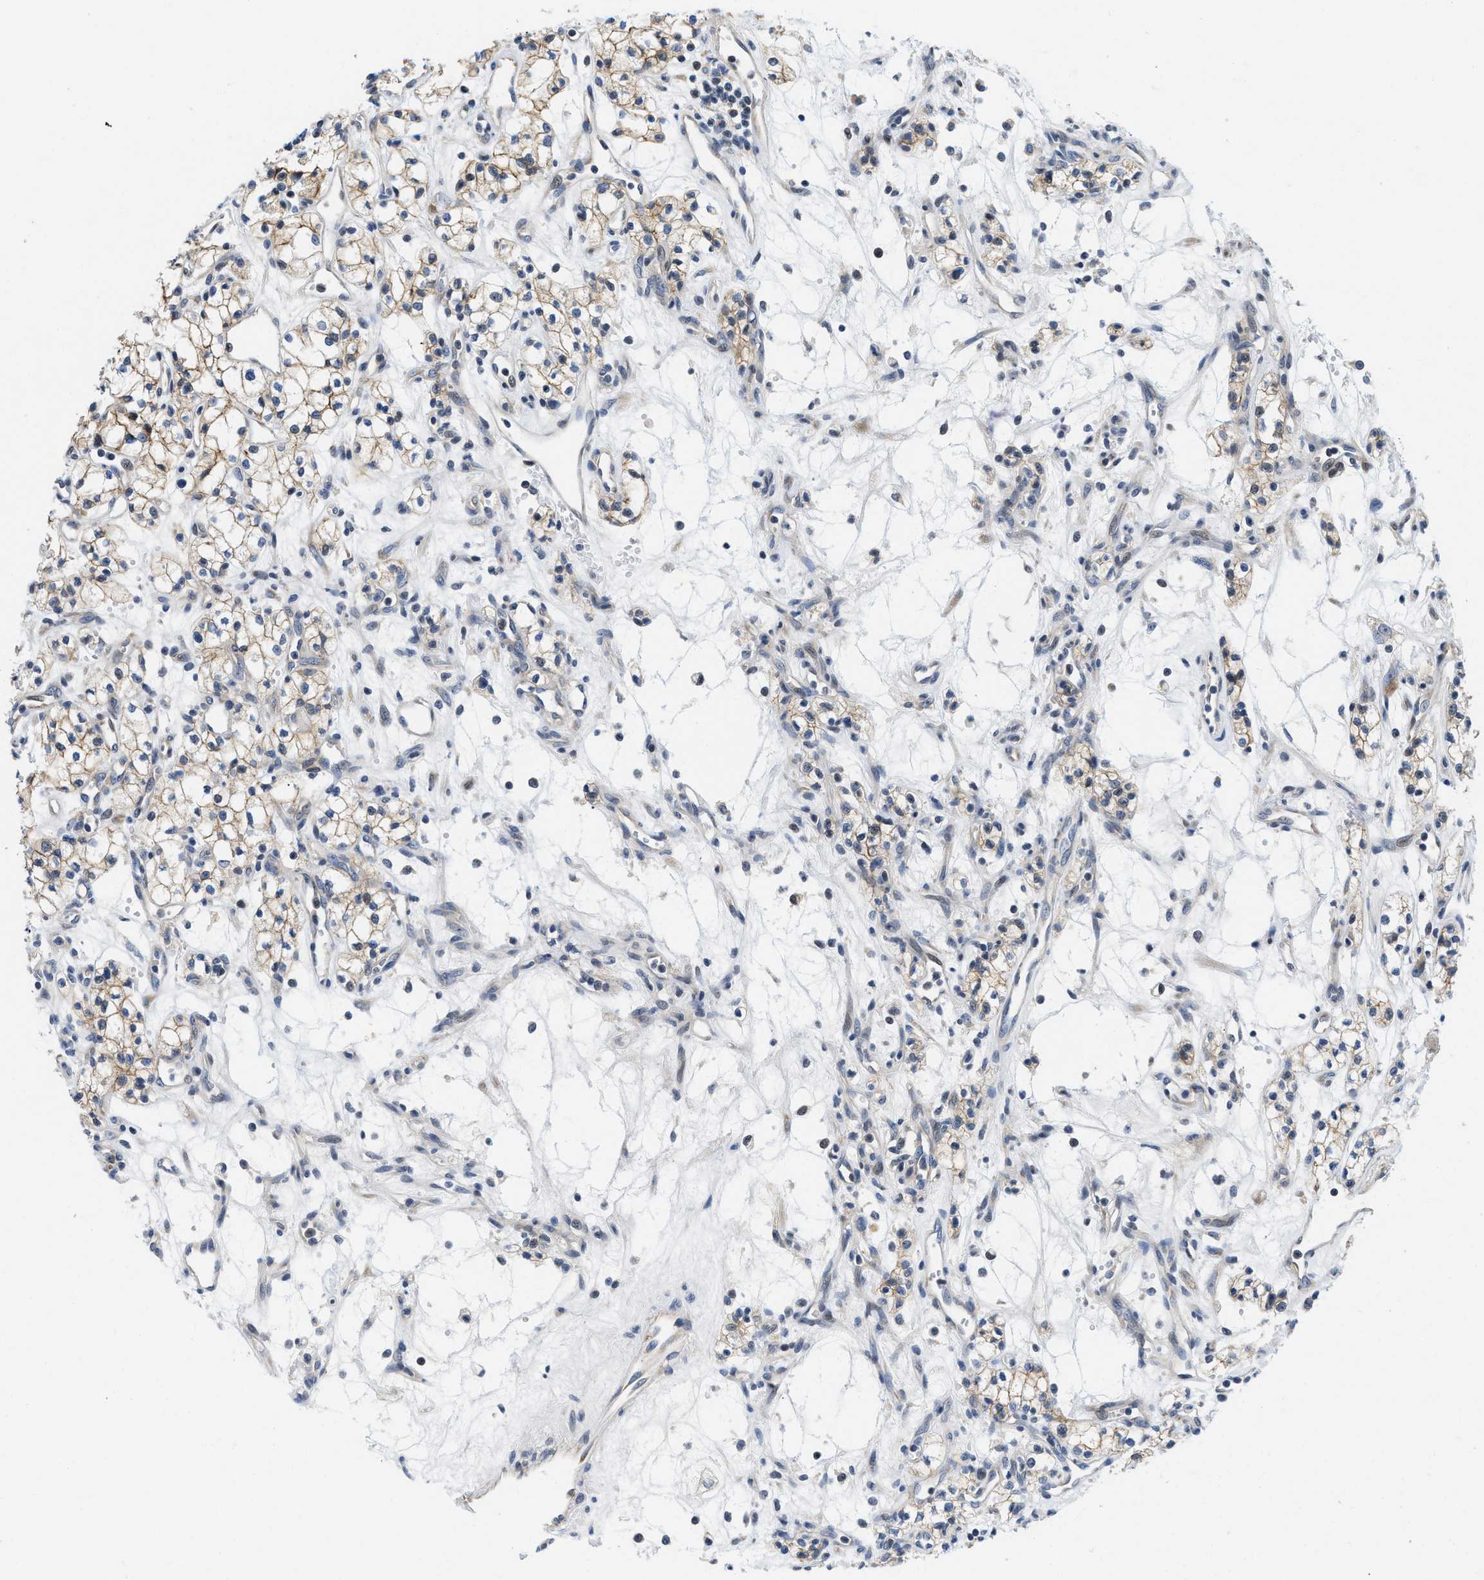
{"staining": {"intensity": "moderate", "quantity": "25%-75%", "location": "cytoplasmic/membranous"}, "tissue": "renal cancer", "cell_type": "Tumor cells", "image_type": "cancer", "snomed": [{"axis": "morphology", "description": "Adenocarcinoma, NOS"}, {"axis": "topography", "description": "Kidney"}], "caption": "Renal cancer tissue displays moderate cytoplasmic/membranous positivity in about 25%-75% of tumor cells, visualized by immunohistochemistry.", "gene": "IKBKE", "patient": {"sex": "male", "age": 59}}